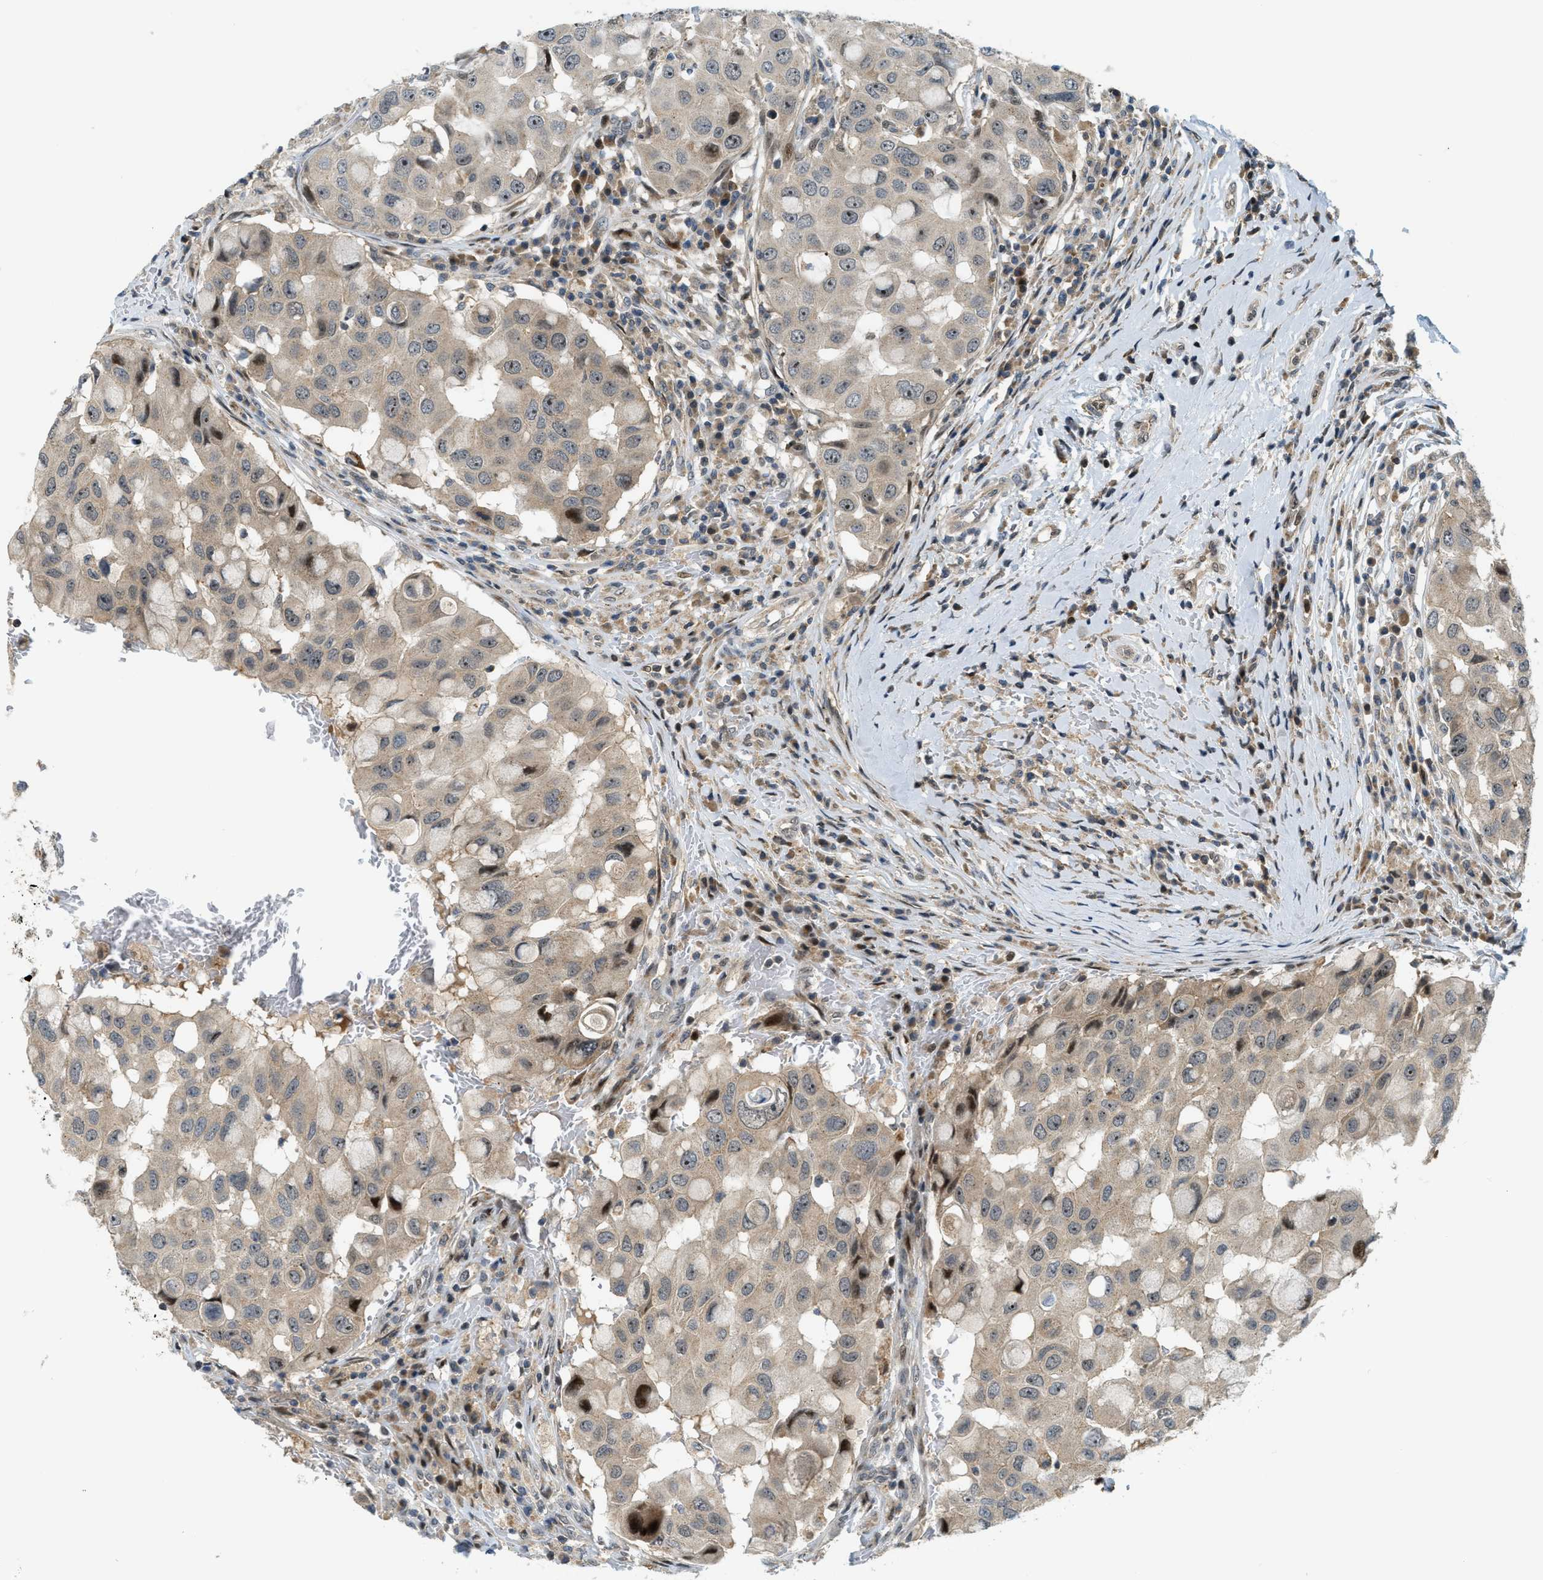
{"staining": {"intensity": "moderate", "quantity": "25%-75%", "location": "cytoplasmic/membranous,nuclear"}, "tissue": "breast cancer", "cell_type": "Tumor cells", "image_type": "cancer", "snomed": [{"axis": "morphology", "description": "Duct carcinoma"}, {"axis": "topography", "description": "Breast"}], "caption": "Protein staining displays moderate cytoplasmic/membranous and nuclear expression in approximately 25%-75% of tumor cells in intraductal carcinoma (breast).", "gene": "TRAPPC14", "patient": {"sex": "female", "age": 27}}